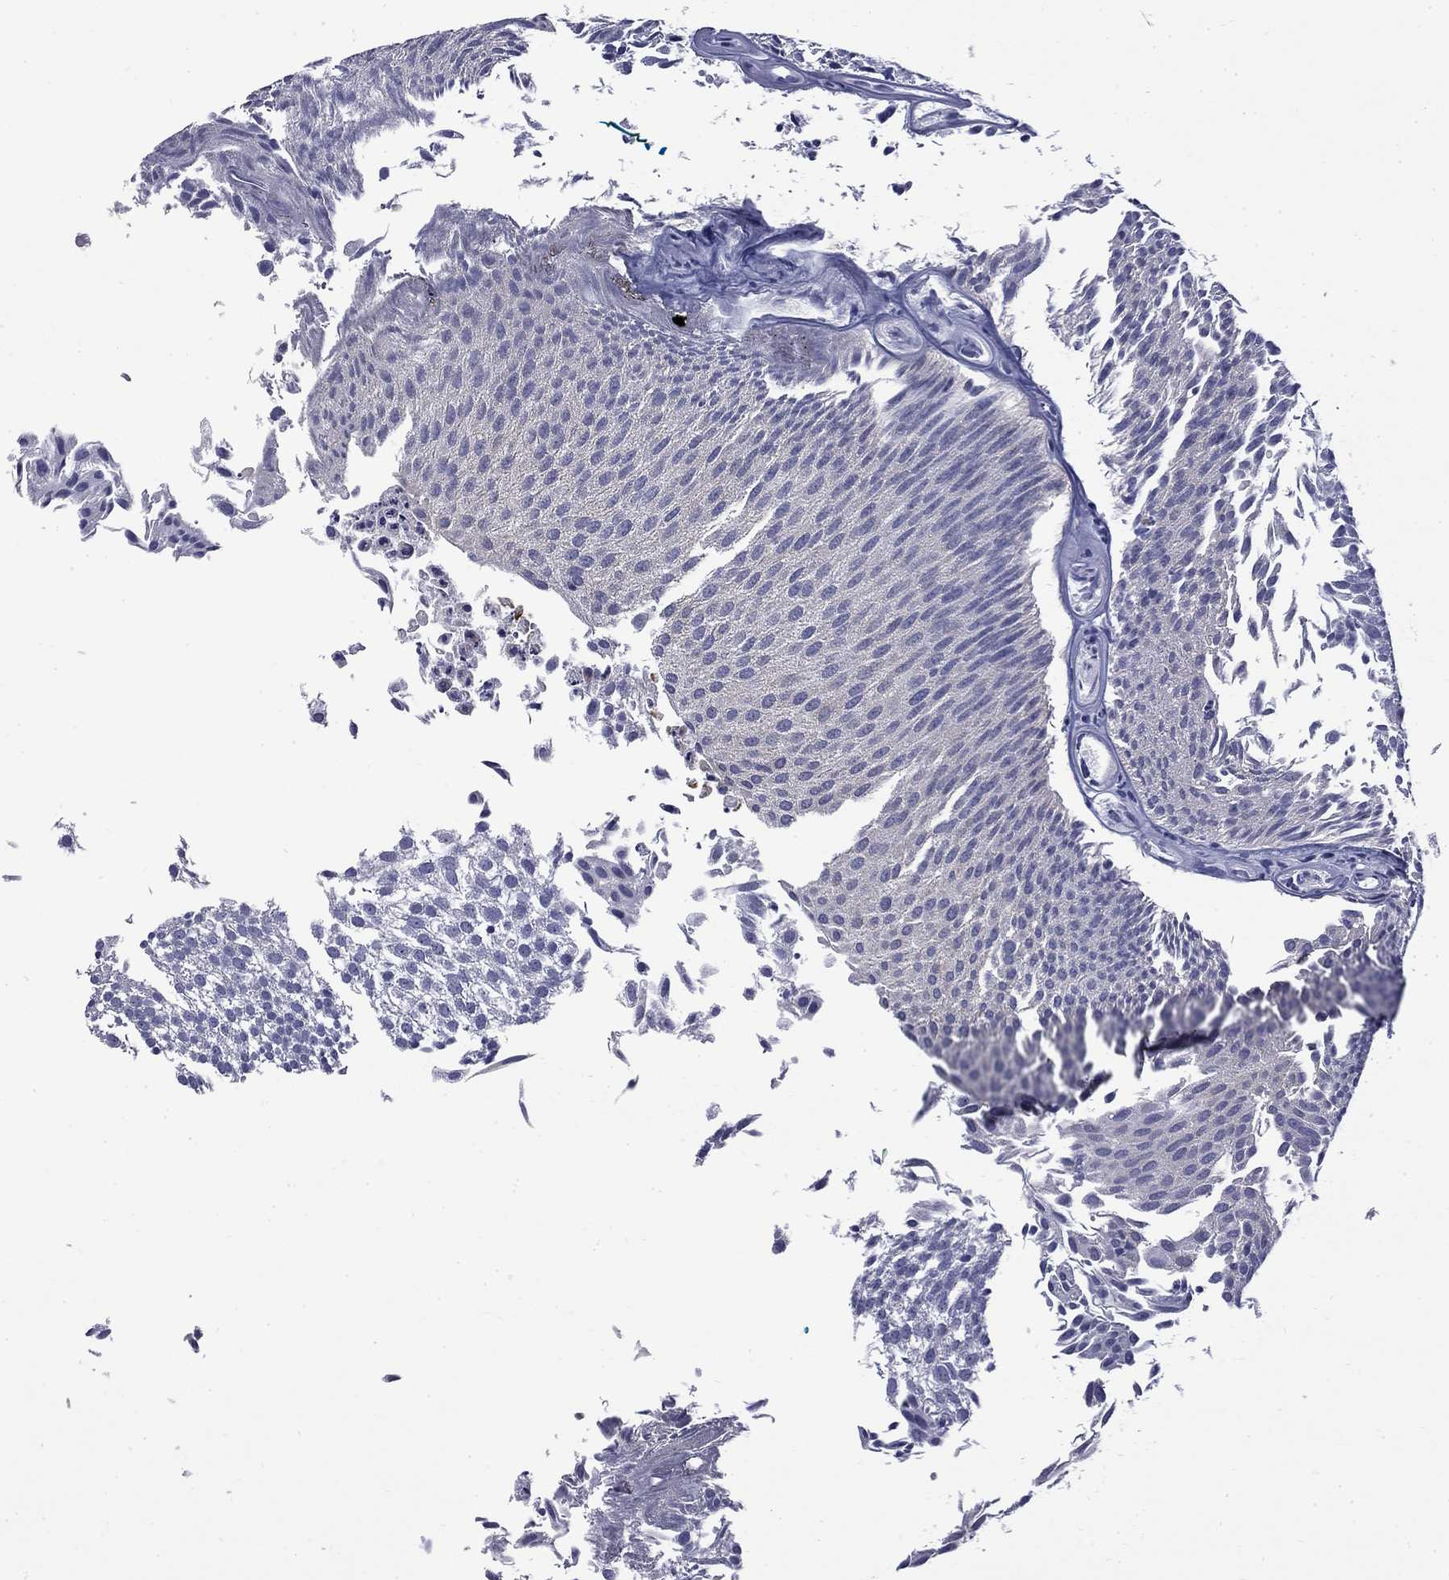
{"staining": {"intensity": "negative", "quantity": "none", "location": "none"}, "tissue": "urothelial cancer", "cell_type": "Tumor cells", "image_type": "cancer", "snomed": [{"axis": "morphology", "description": "Urothelial carcinoma, Low grade"}, {"axis": "topography", "description": "Urinary bladder"}], "caption": "A high-resolution image shows immunohistochemistry staining of urothelial cancer, which displays no significant positivity in tumor cells.", "gene": "TRIM29", "patient": {"sex": "male", "age": 52}}